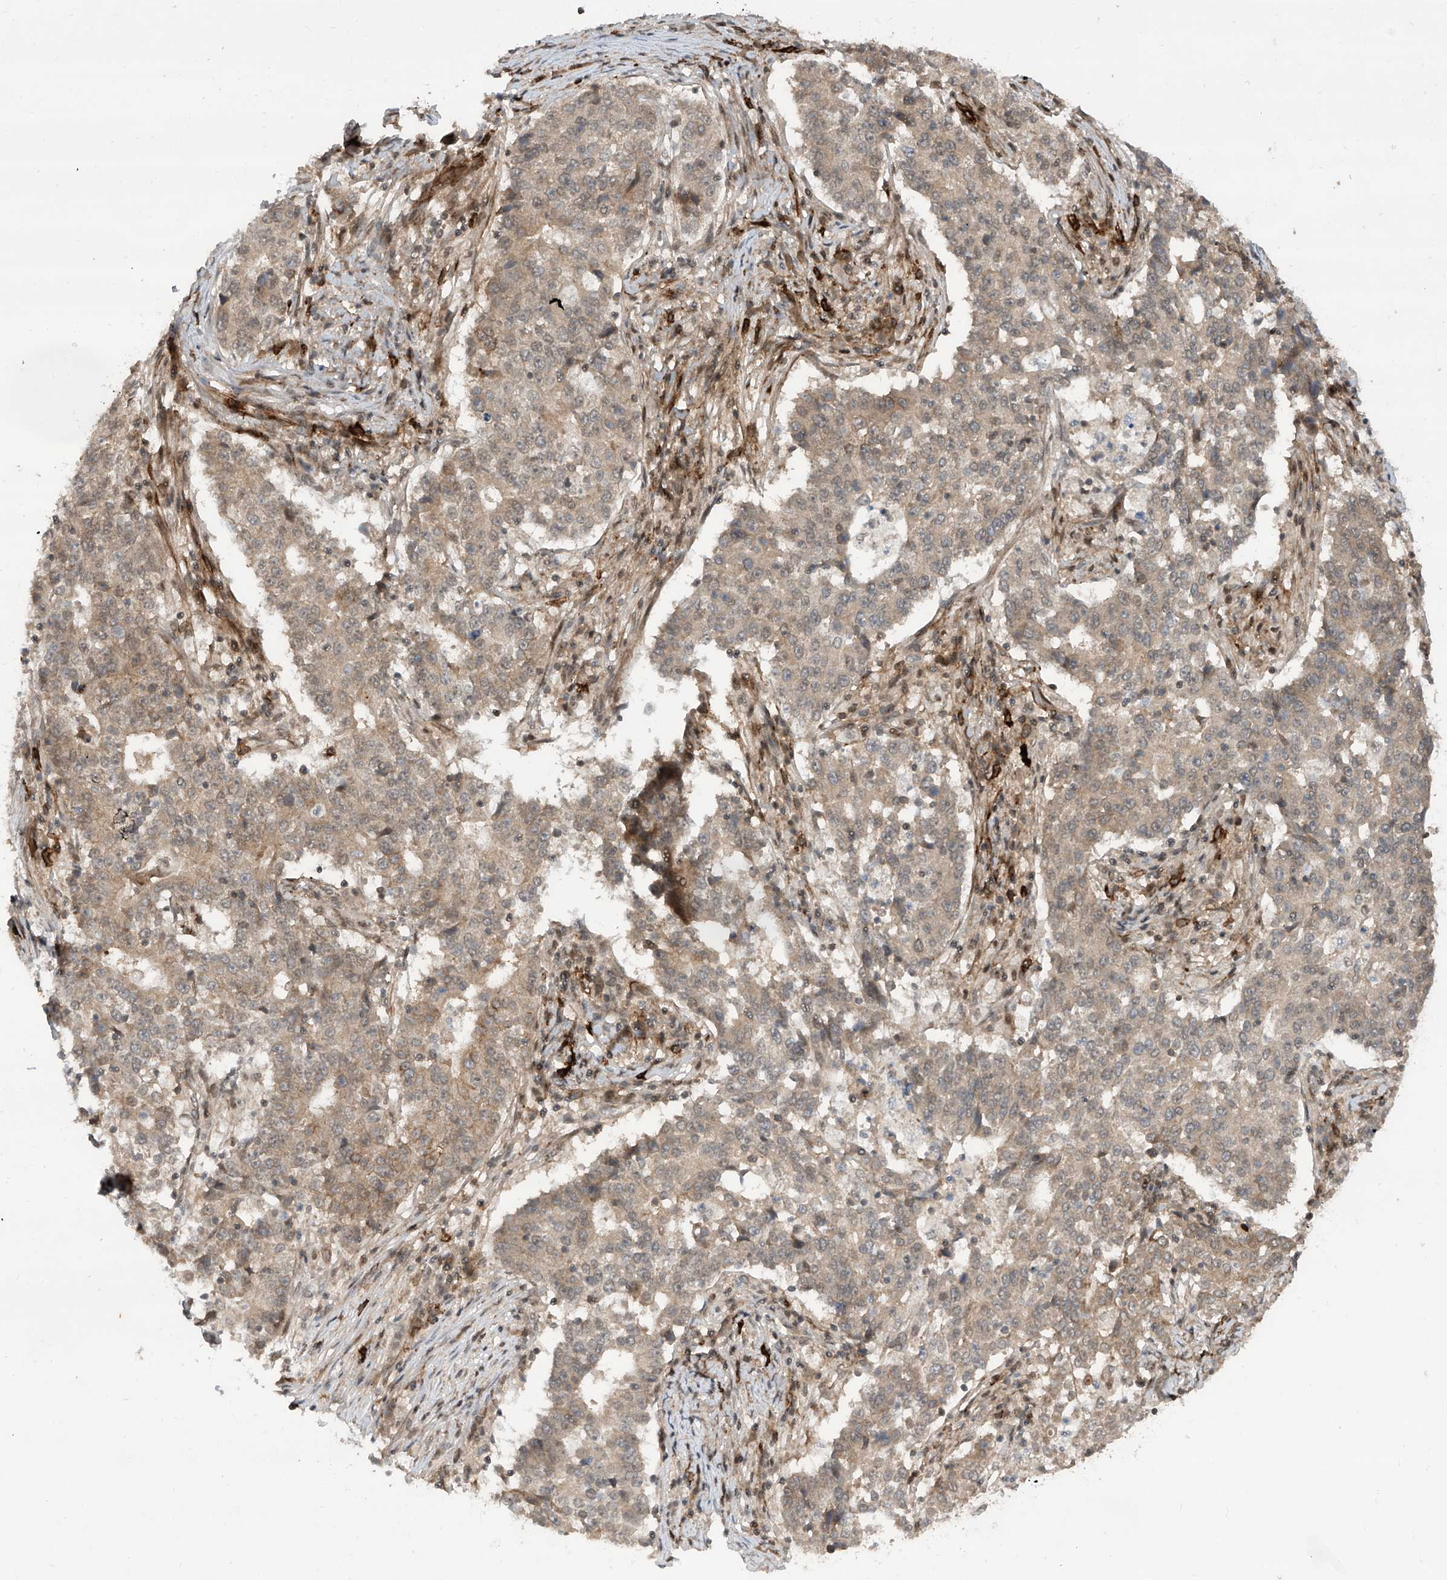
{"staining": {"intensity": "moderate", "quantity": ">75%", "location": "cytoplasmic/membranous"}, "tissue": "stomach cancer", "cell_type": "Tumor cells", "image_type": "cancer", "snomed": [{"axis": "morphology", "description": "Adenocarcinoma, NOS"}, {"axis": "topography", "description": "Stomach"}], "caption": "Immunohistochemical staining of stomach adenocarcinoma demonstrates moderate cytoplasmic/membranous protein positivity in about >75% of tumor cells.", "gene": "LAGE3", "patient": {"sex": "male", "age": 59}}